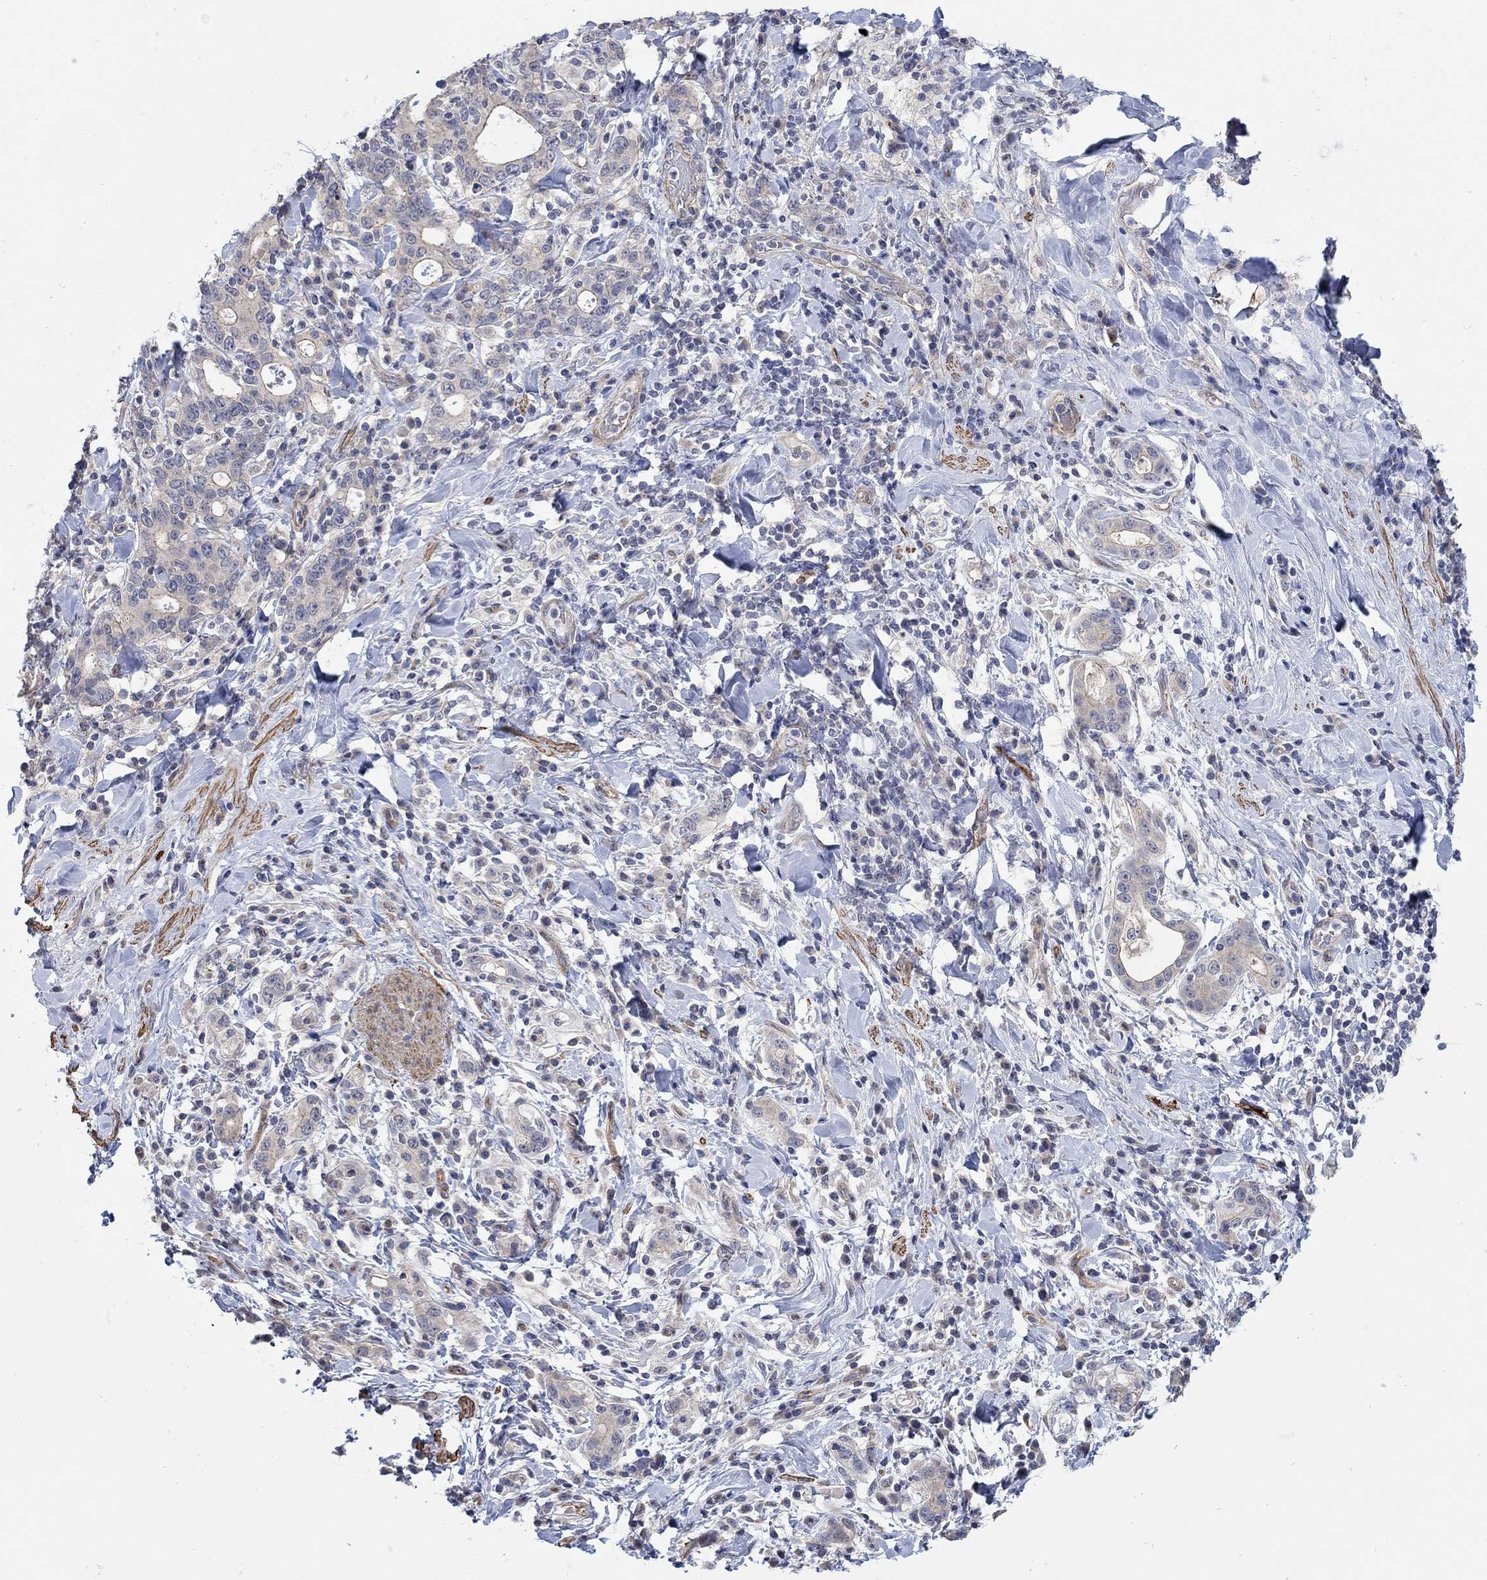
{"staining": {"intensity": "weak", "quantity": "25%-75%", "location": "cytoplasmic/membranous"}, "tissue": "stomach cancer", "cell_type": "Tumor cells", "image_type": "cancer", "snomed": [{"axis": "morphology", "description": "Adenocarcinoma, NOS"}, {"axis": "topography", "description": "Stomach"}], "caption": "Protein staining shows weak cytoplasmic/membranous staining in about 25%-75% of tumor cells in stomach adenocarcinoma.", "gene": "SCN7A", "patient": {"sex": "male", "age": 79}}